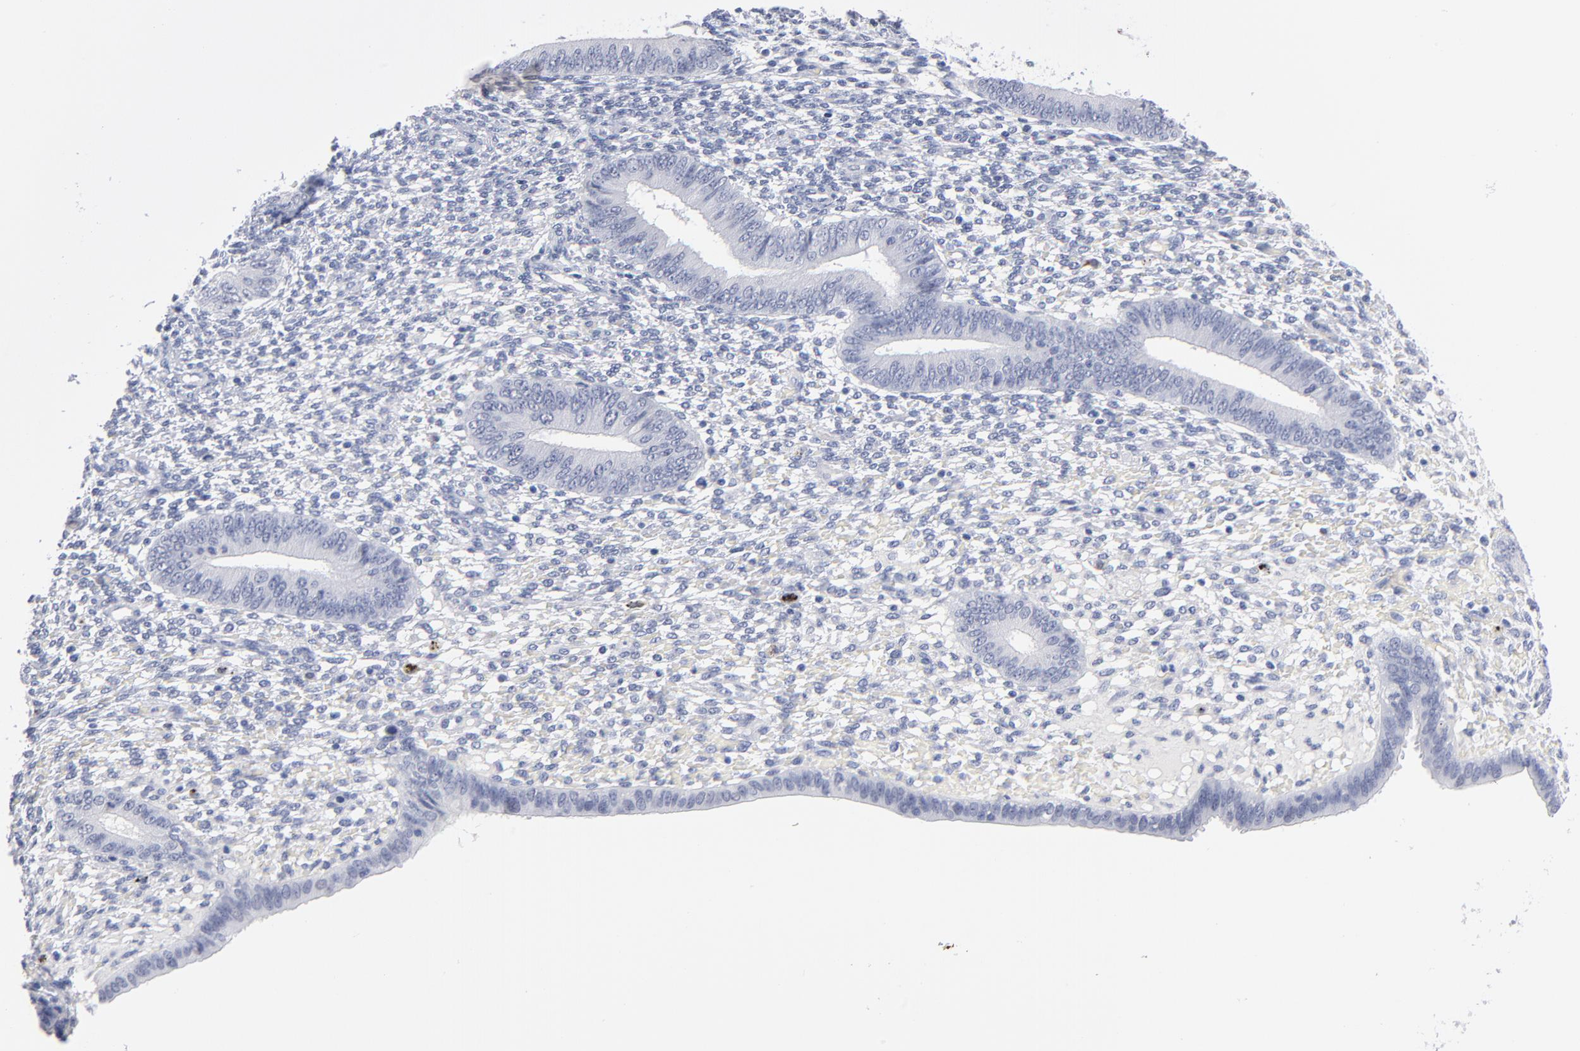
{"staining": {"intensity": "negative", "quantity": "none", "location": "none"}, "tissue": "endometrium", "cell_type": "Cells in endometrial stroma", "image_type": "normal", "snomed": [{"axis": "morphology", "description": "Normal tissue, NOS"}, {"axis": "topography", "description": "Endometrium"}], "caption": "Benign endometrium was stained to show a protein in brown. There is no significant positivity in cells in endometrial stroma. (DAB (3,3'-diaminobenzidine) immunohistochemistry with hematoxylin counter stain).", "gene": "KHNYN", "patient": {"sex": "female", "age": 42}}